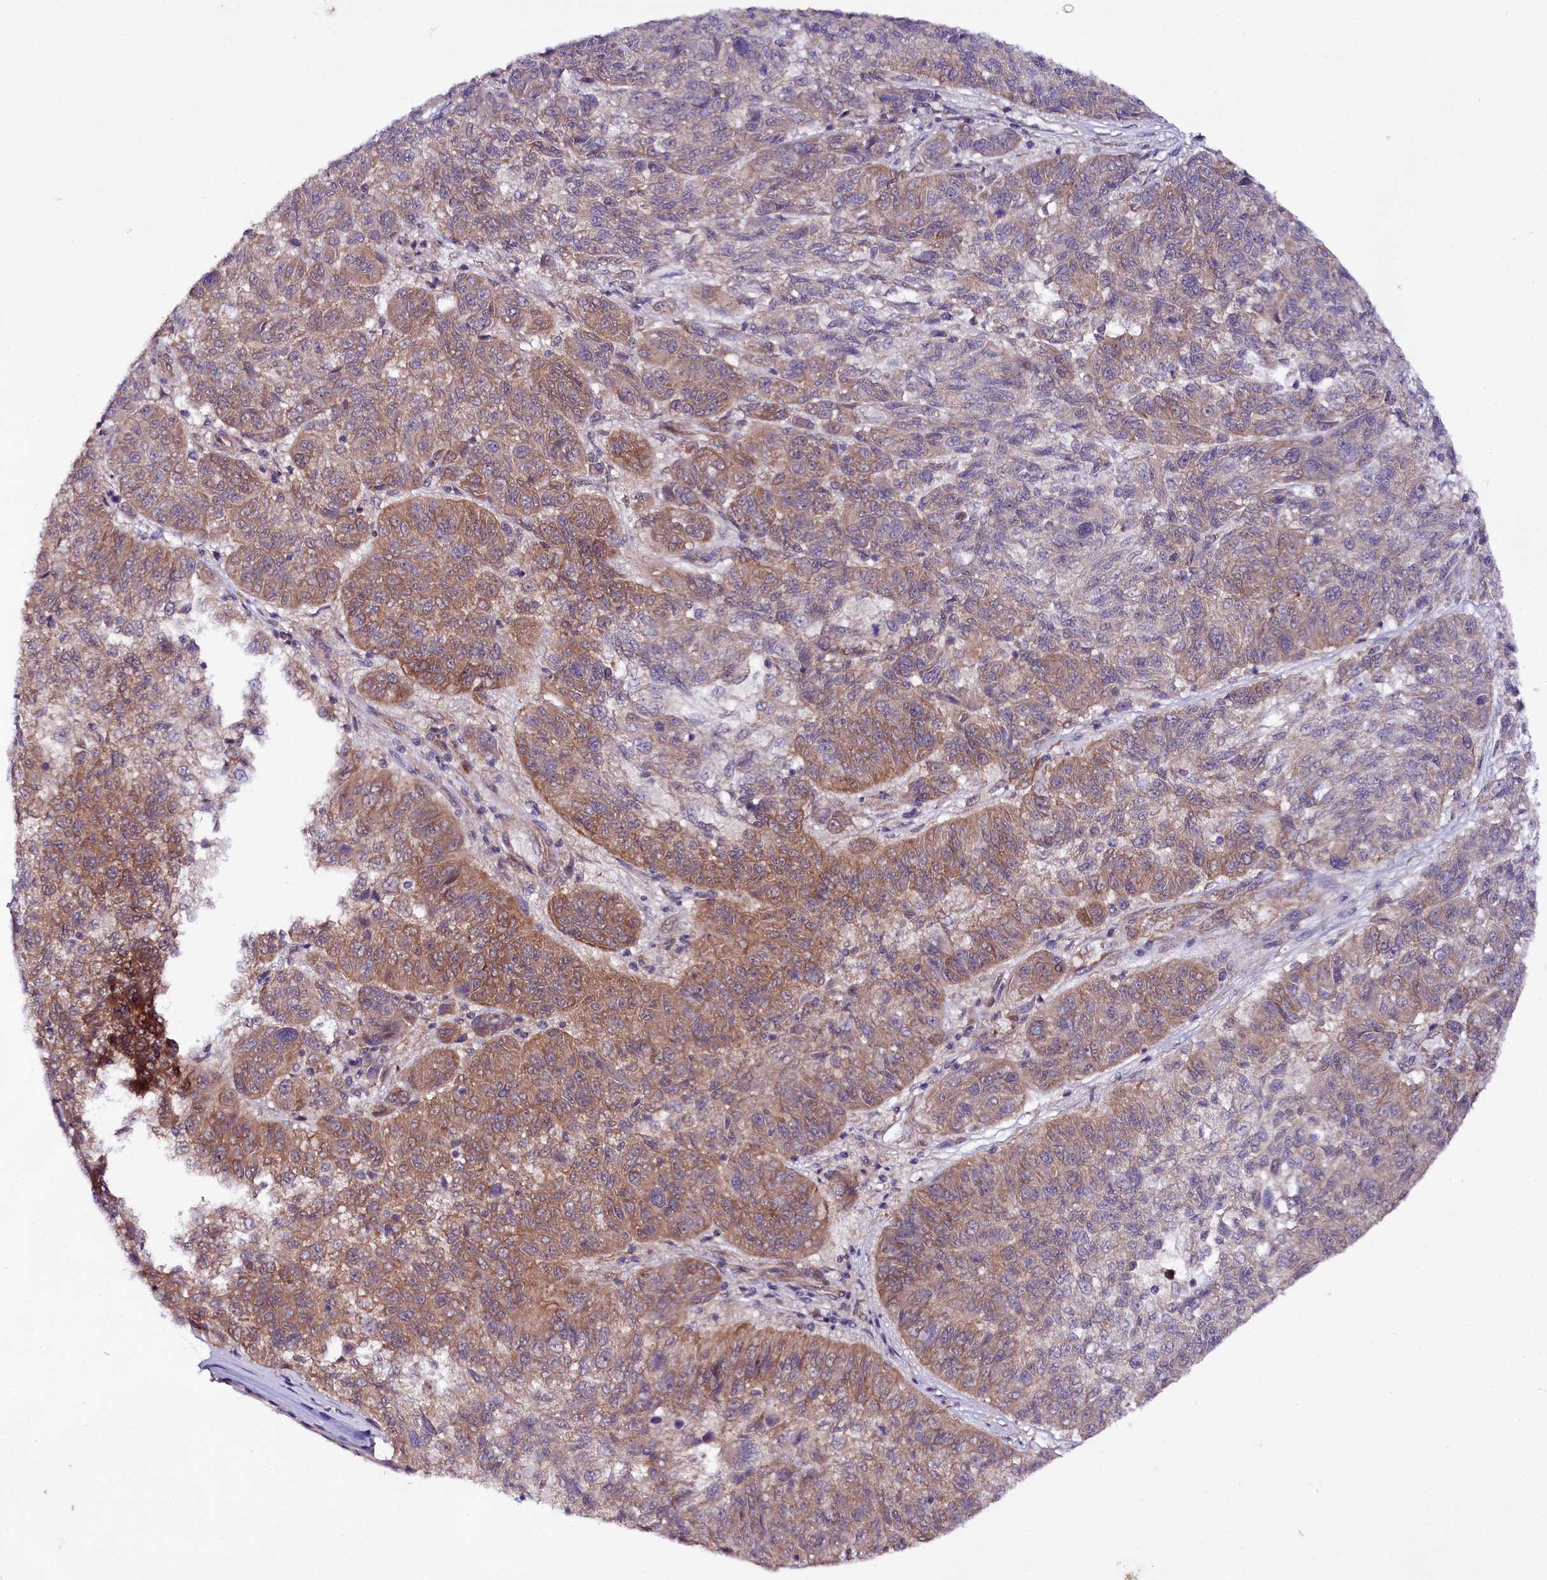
{"staining": {"intensity": "moderate", "quantity": "25%-75%", "location": "cytoplasmic/membranous"}, "tissue": "melanoma", "cell_type": "Tumor cells", "image_type": "cancer", "snomed": [{"axis": "morphology", "description": "Malignant melanoma, NOS"}, {"axis": "topography", "description": "Skin"}], "caption": "Malignant melanoma tissue reveals moderate cytoplasmic/membranous staining in about 25%-75% of tumor cells The staining was performed using DAB to visualize the protein expression in brown, while the nuclei were stained in blue with hematoxylin (Magnification: 20x).", "gene": "PHLDB1", "patient": {"sex": "male", "age": 53}}